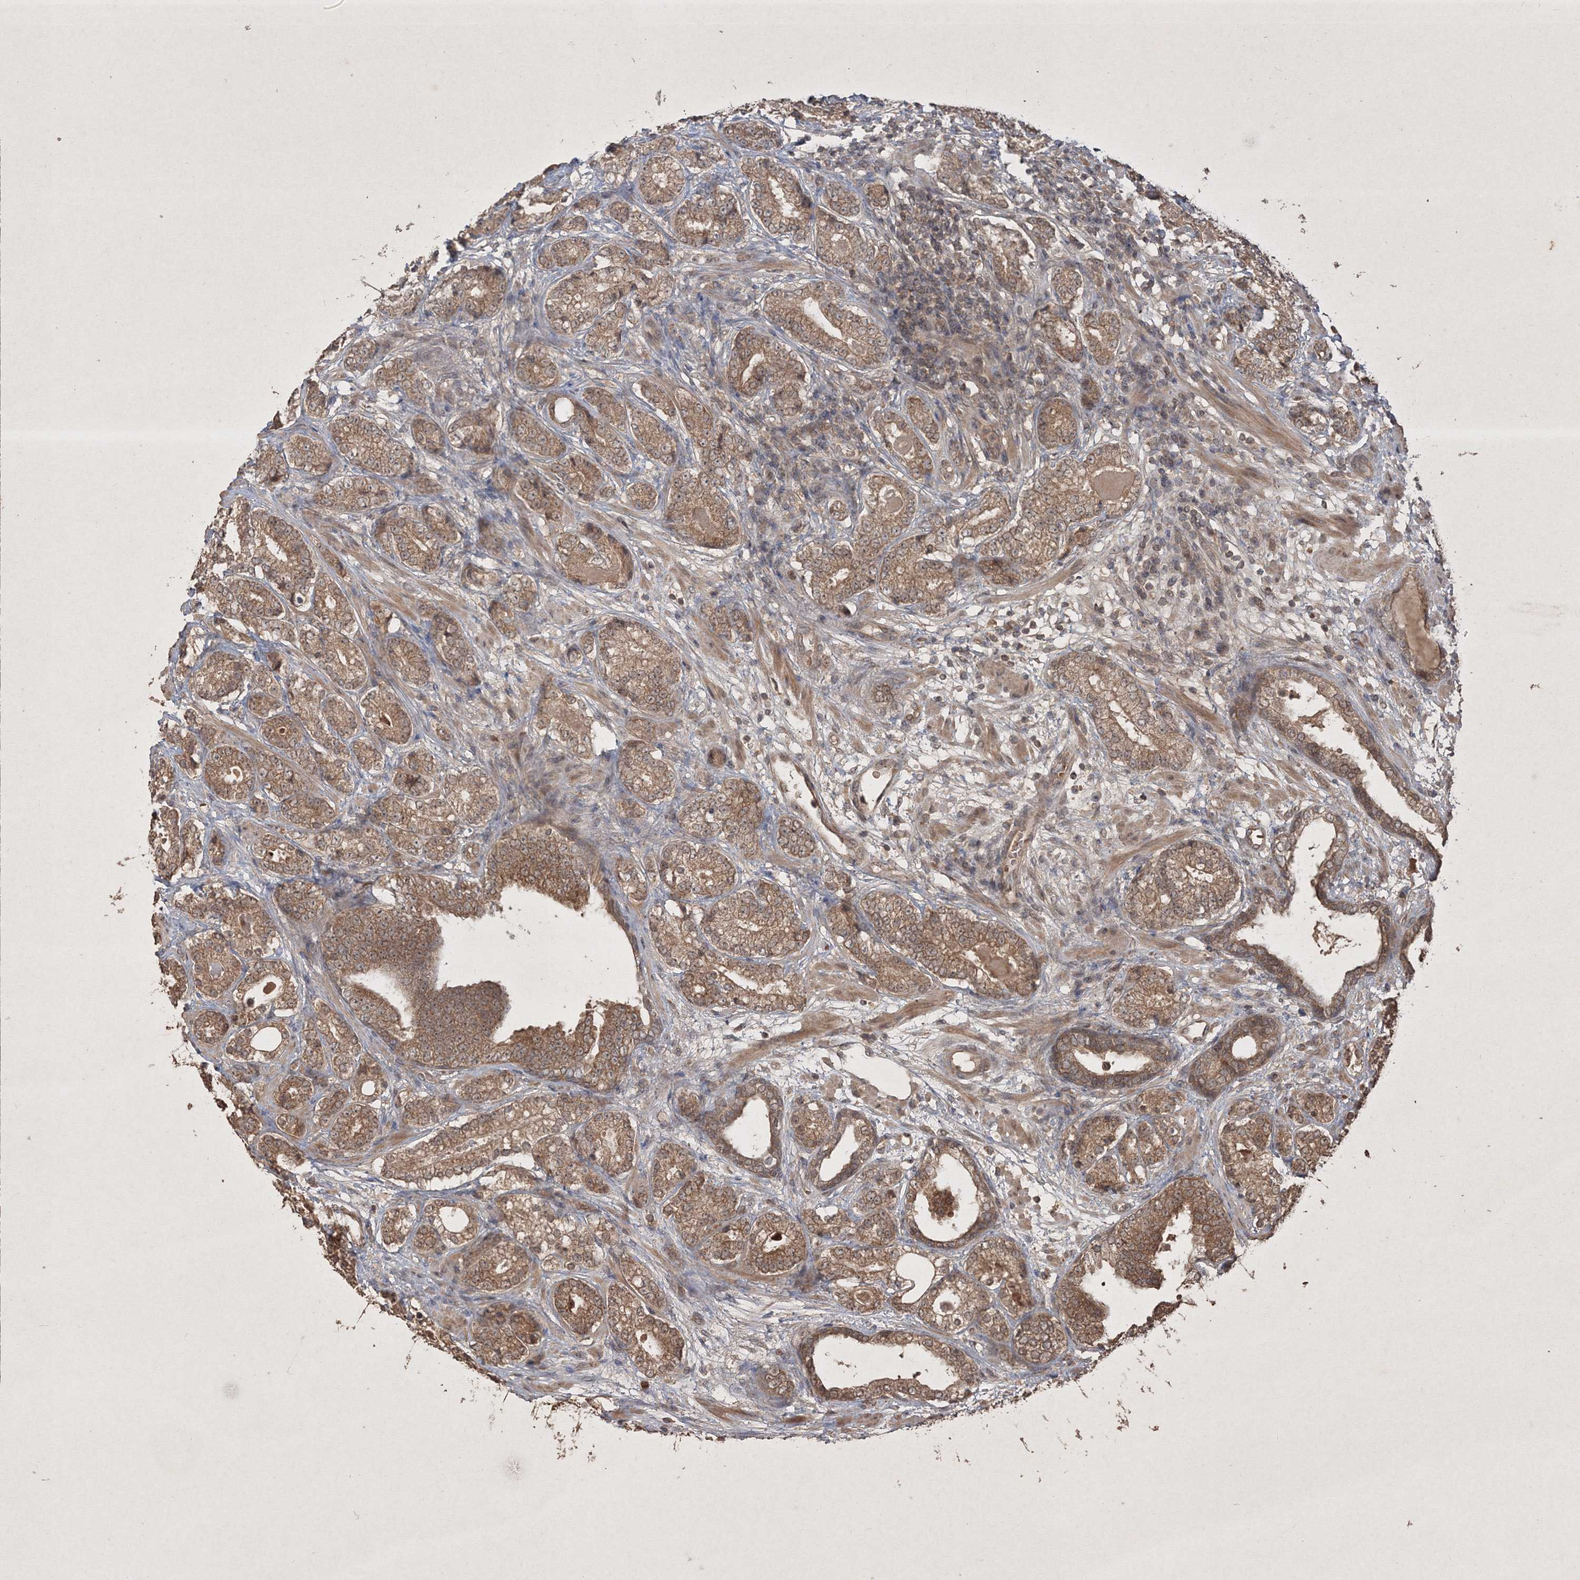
{"staining": {"intensity": "moderate", "quantity": ">75%", "location": "cytoplasmic/membranous"}, "tissue": "prostate cancer", "cell_type": "Tumor cells", "image_type": "cancer", "snomed": [{"axis": "morphology", "description": "Adenocarcinoma, High grade"}, {"axis": "topography", "description": "Prostate"}], "caption": "Immunohistochemical staining of human prostate cancer (adenocarcinoma (high-grade)) reveals moderate cytoplasmic/membranous protein expression in approximately >75% of tumor cells. (DAB IHC with brightfield microscopy, high magnification).", "gene": "PELI3", "patient": {"sex": "male", "age": 61}}